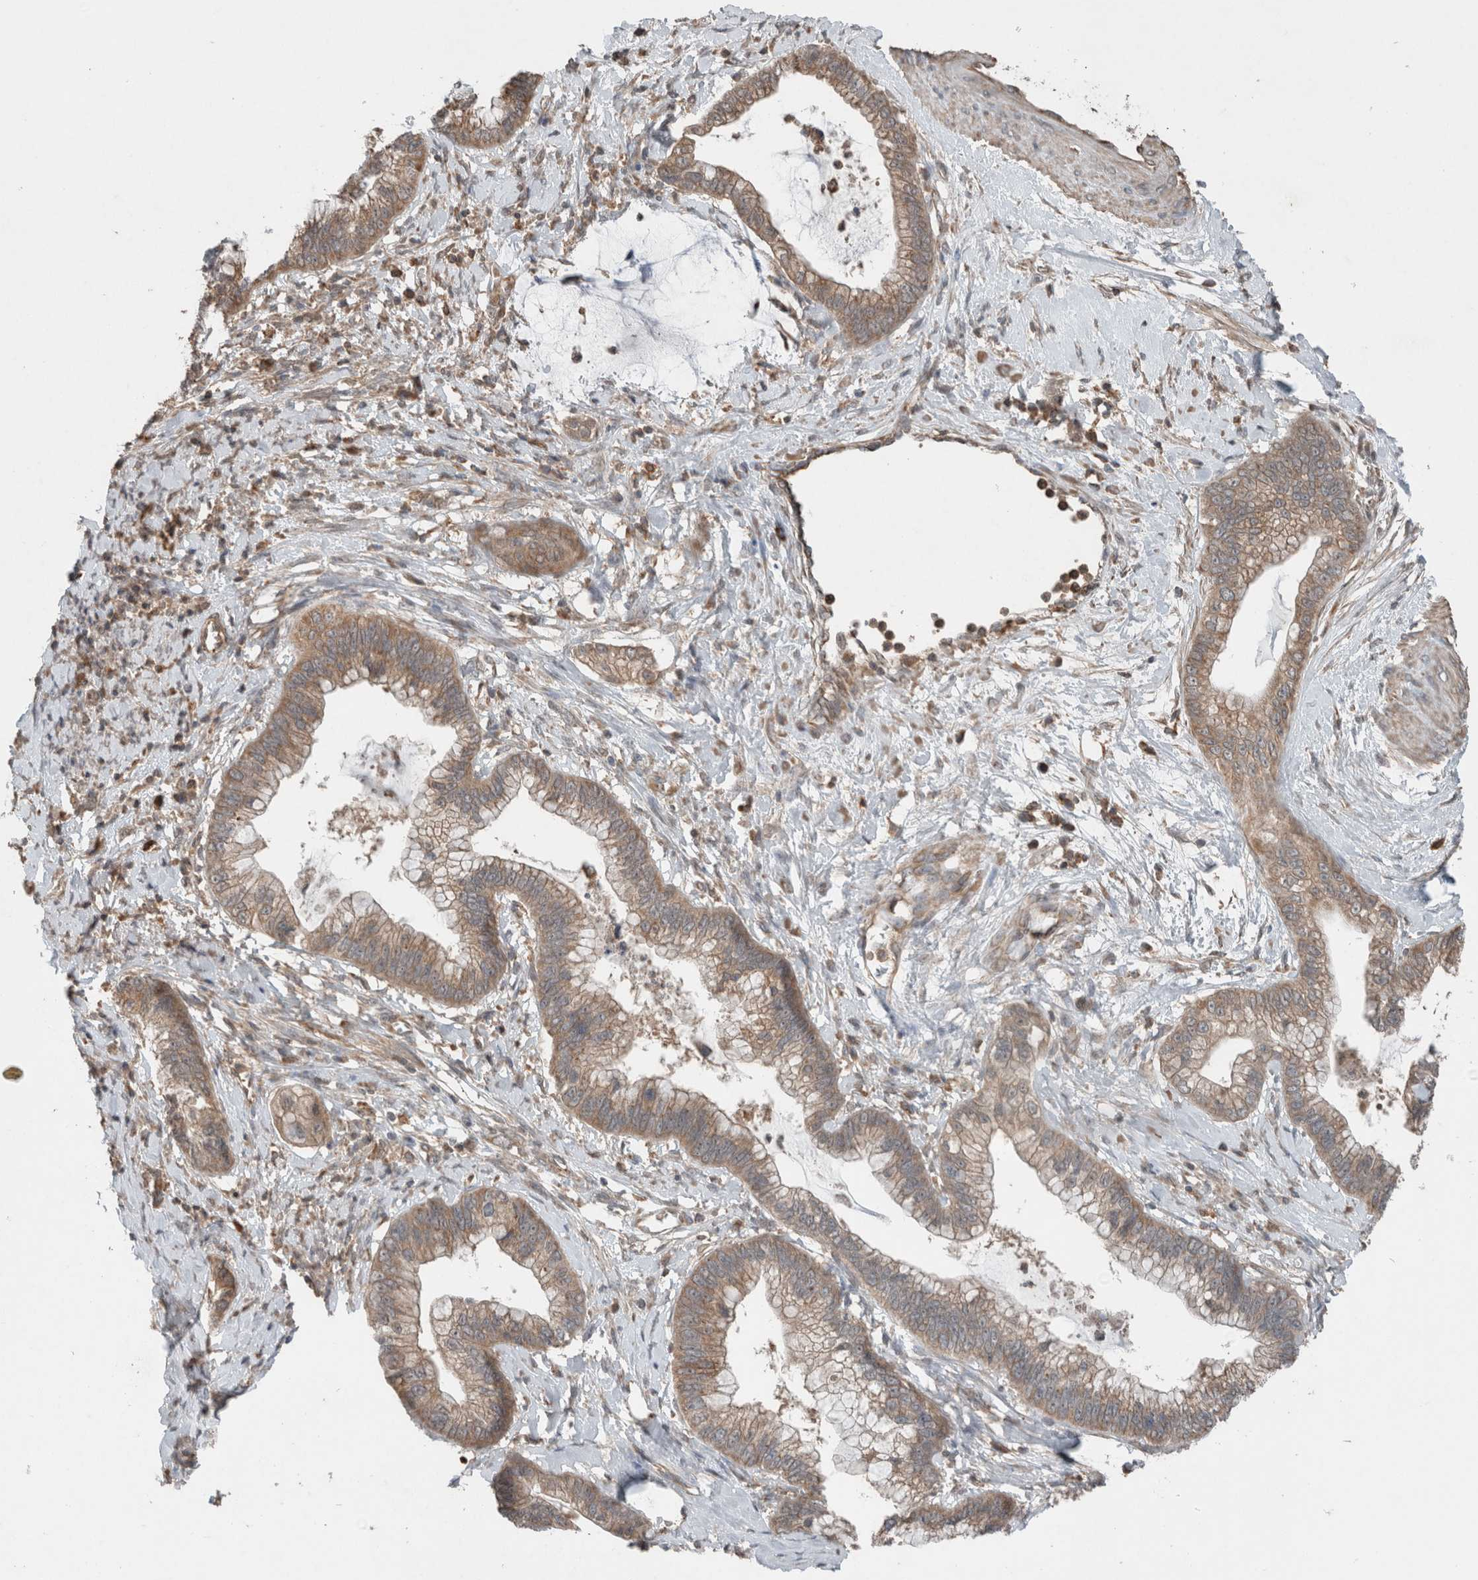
{"staining": {"intensity": "moderate", "quantity": ">75%", "location": "cytoplasmic/membranous"}, "tissue": "cervical cancer", "cell_type": "Tumor cells", "image_type": "cancer", "snomed": [{"axis": "morphology", "description": "Adenocarcinoma, NOS"}, {"axis": "topography", "description": "Cervix"}], "caption": "Cervical adenocarcinoma tissue exhibits moderate cytoplasmic/membranous expression in about >75% of tumor cells", "gene": "KLK14", "patient": {"sex": "female", "age": 44}}